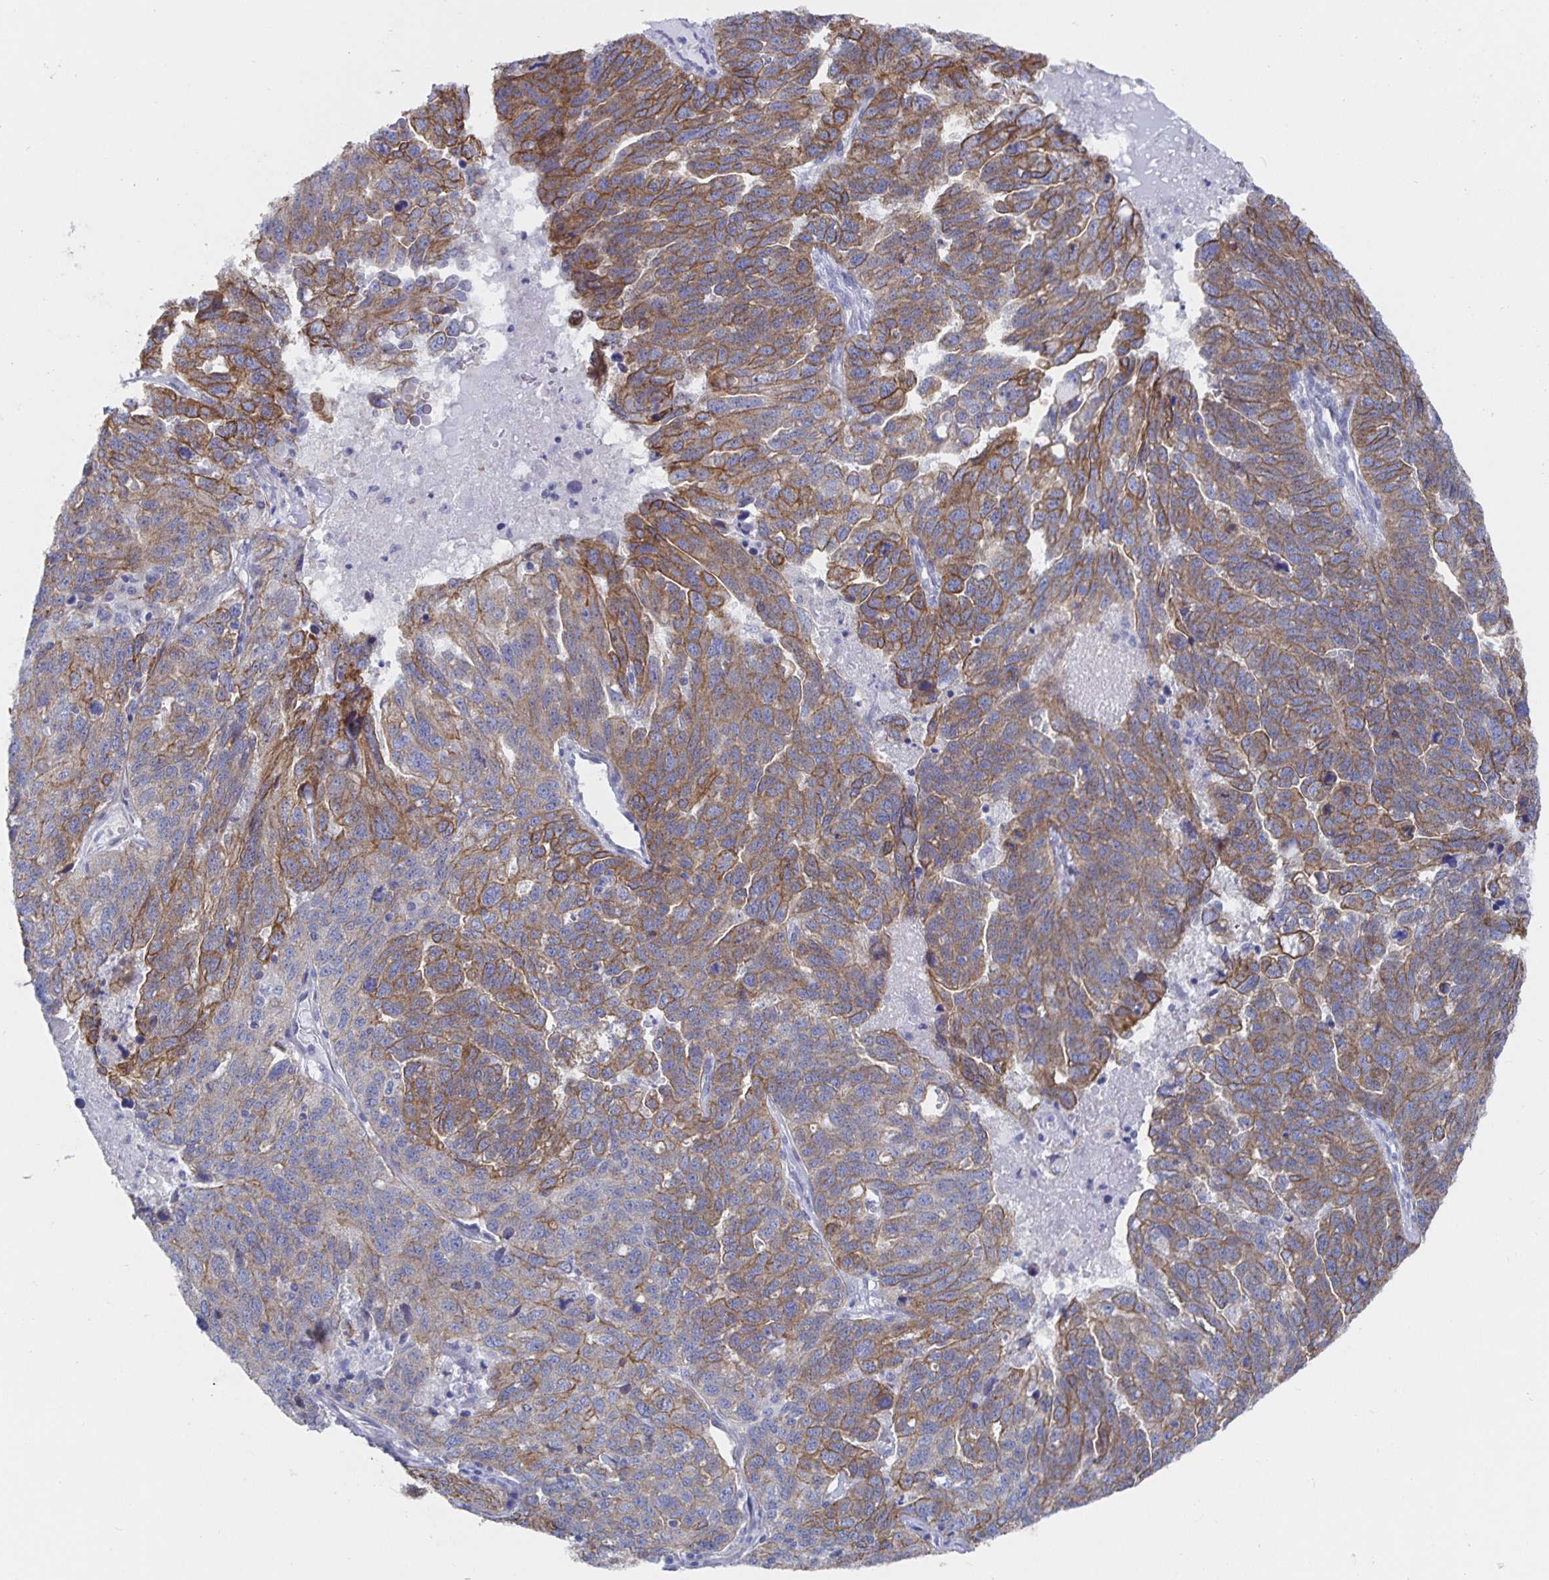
{"staining": {"intensity": "moderate", "quantity": "25%-75%", "location": "cytoplasmic/membranous"}, "tissue": "ovarian cancer", "cell_type": "Tumor cells", "image_type": "cancer", "snomed": [{"axis": "morphology", "description": "Cystadenocarcinoma, serous, NOS"}, {"axis": "topography", "description": "Ovary"}], "caption": "Immunohistochemistry (DAB (3,3'-diaminobenzidine)) staining of human ovarian serous cystadenocarcinoma shows moderate cytoplasmic/membranous protein positivity in about 25%-75% of tumor cells.", "gene": "ZIK1", "patient": {"sex": "female", "age": 71}}